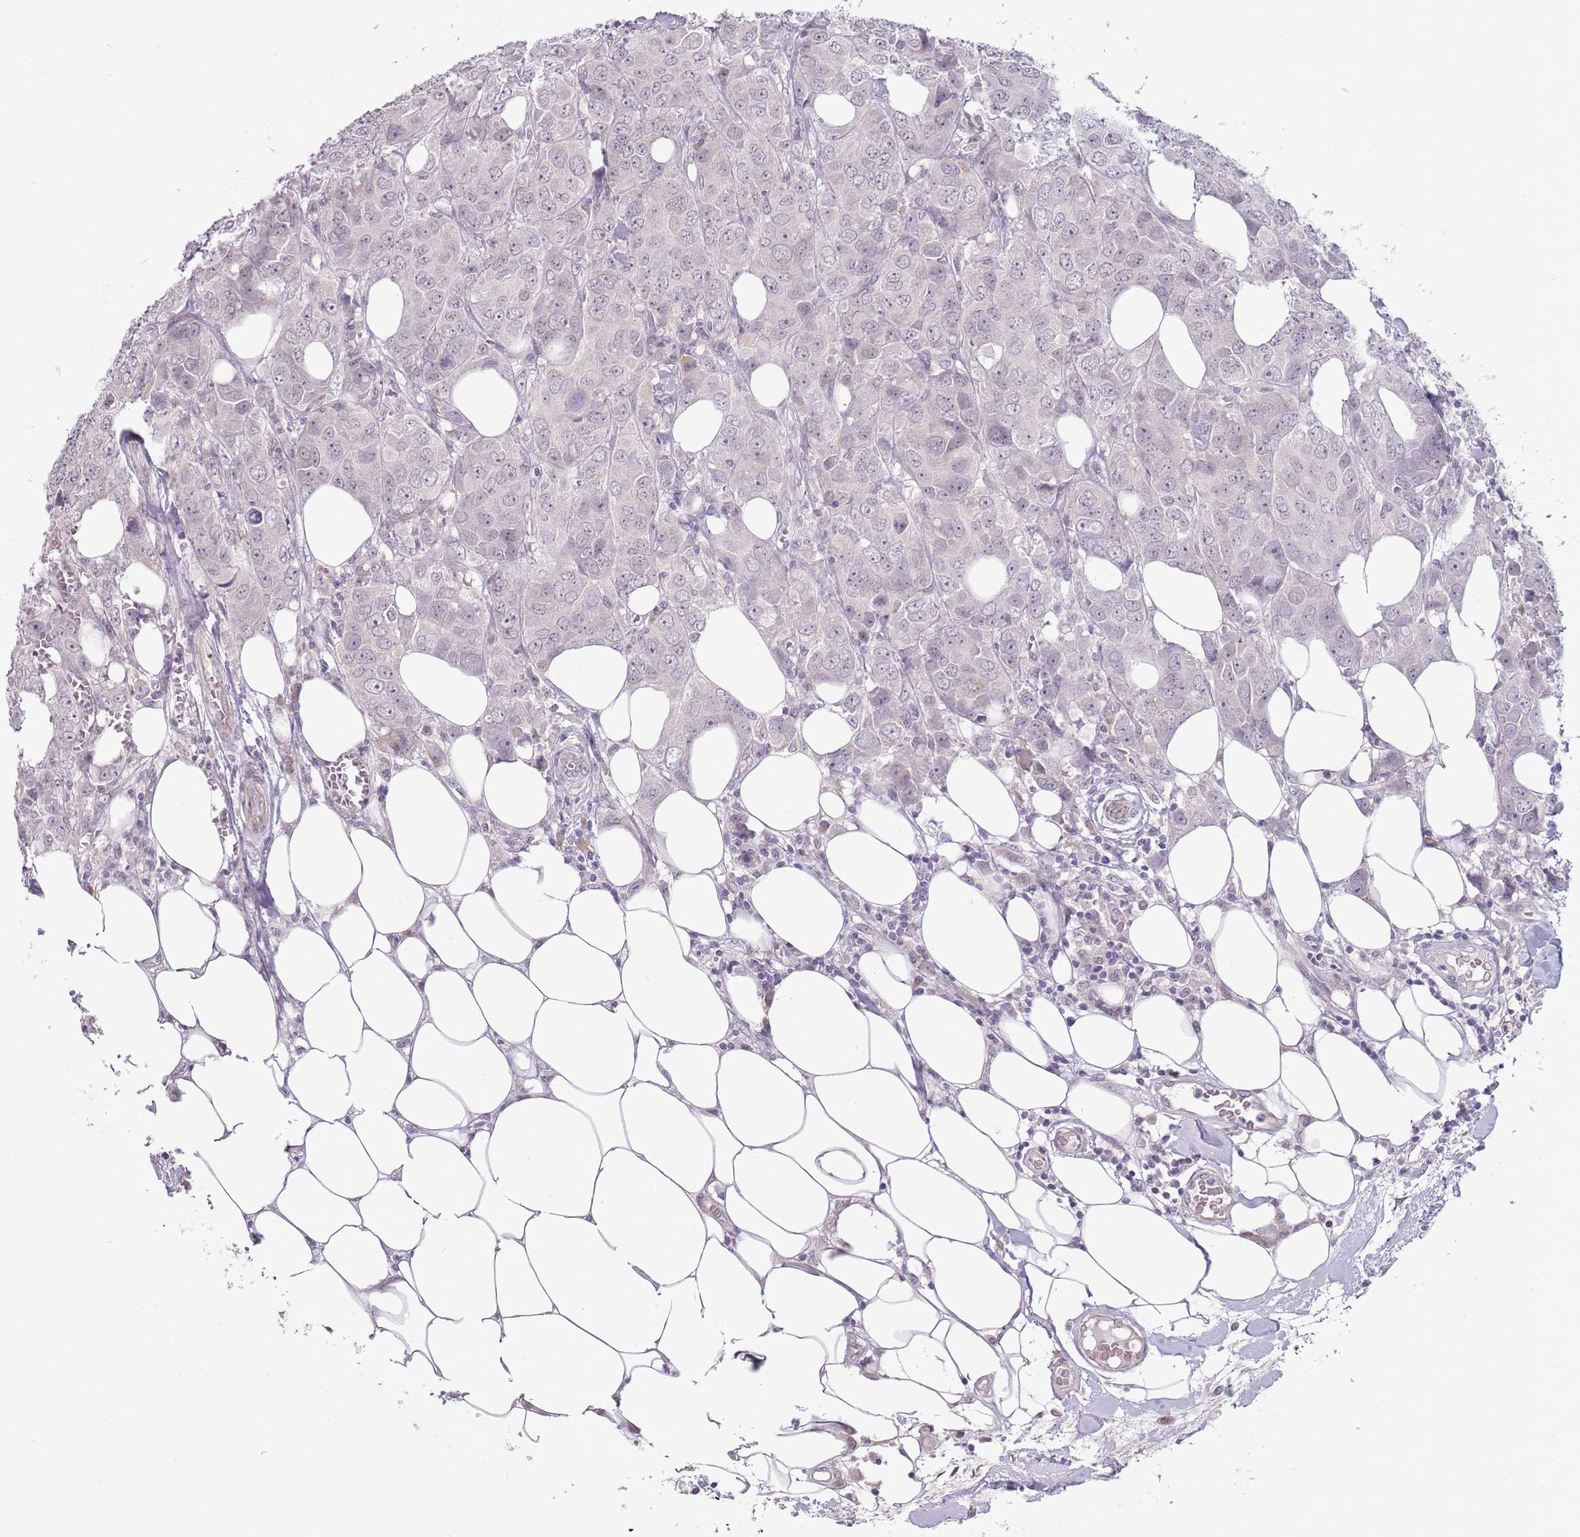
{"staining": {"intensity": "negative", "quantity": "none", "location": "none"}, "tissue": "breast cancer", "cell_type": "Tumor cells", "image_type": "cancer", "snomed": [{"axis": "morphology", "description": "Duct carcinoma"}, {"axis": "topography", "description": "Breast"}], "caption": "Tumor cells show no significant protein staining in breast invasive ductal carcinoma. (Stains: DAB IHC with hematoxylin counter stain, Microscopy: brightfield microscopy at high magnification).", "gene": "NBPF3", "patient": {"sex": "female", "age": 43}}